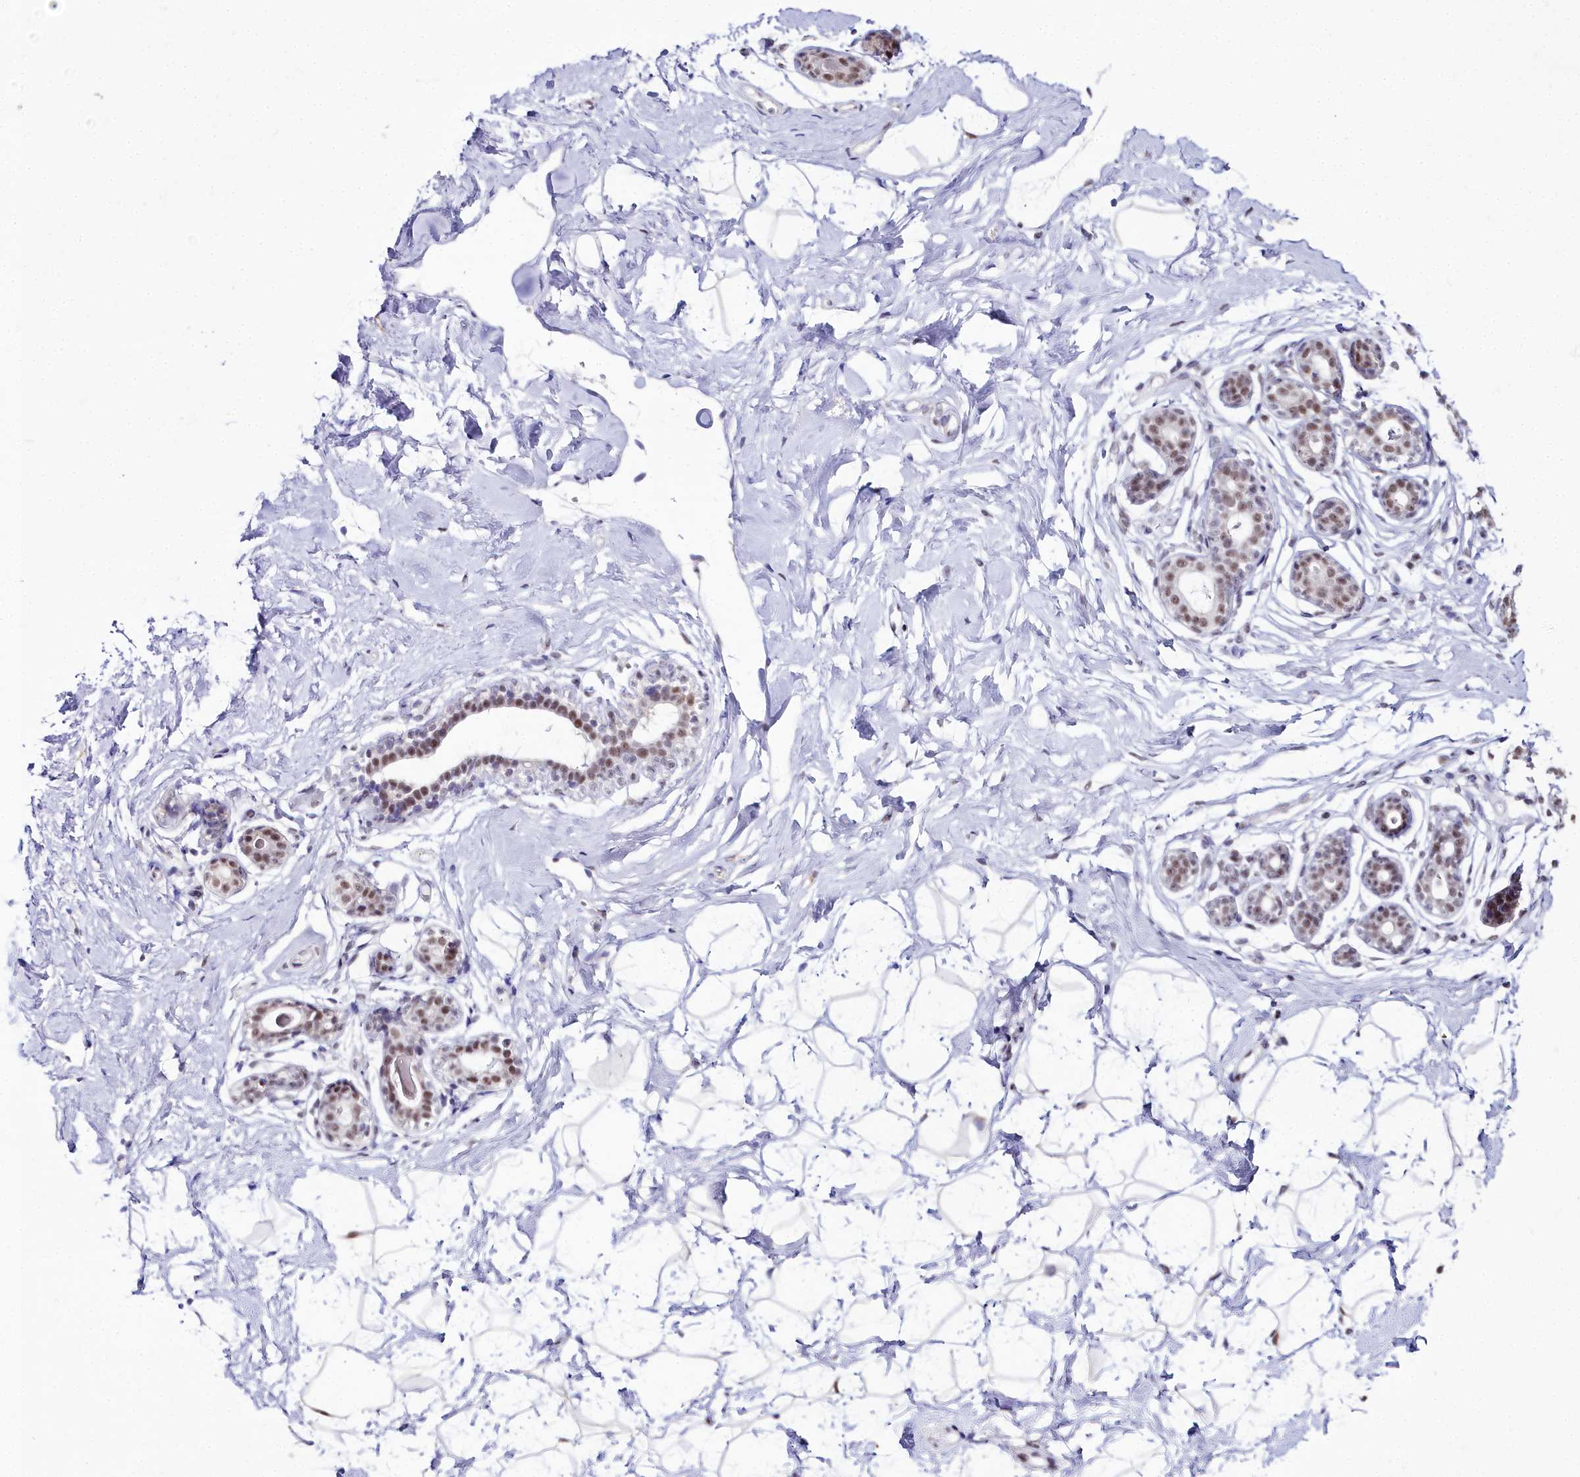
{"staining": {"intensity": "moderate", "quantity": "<25%", "location": "nuclear"}, "tissue": "breast", "cell_type": "Adipocytes", "image_type": "normal", "snomed": [{"axis": "morphology", "description": "Normal tissue, NOS"}, {"axis": "morphology", "description": "Adenoma, NOS"}, {"axis": "topography", "description": "Breast"}], "caption": "A brown stain labels moderate nuclear positivity of a protein in adipocytes of benign breast. Using DAB (brown) and hematoxylin (blue) stains, captured at high magnification using brightfield microscopy.", "gene": "RBM12", "patient": {"sex": "female", "age": 23}}